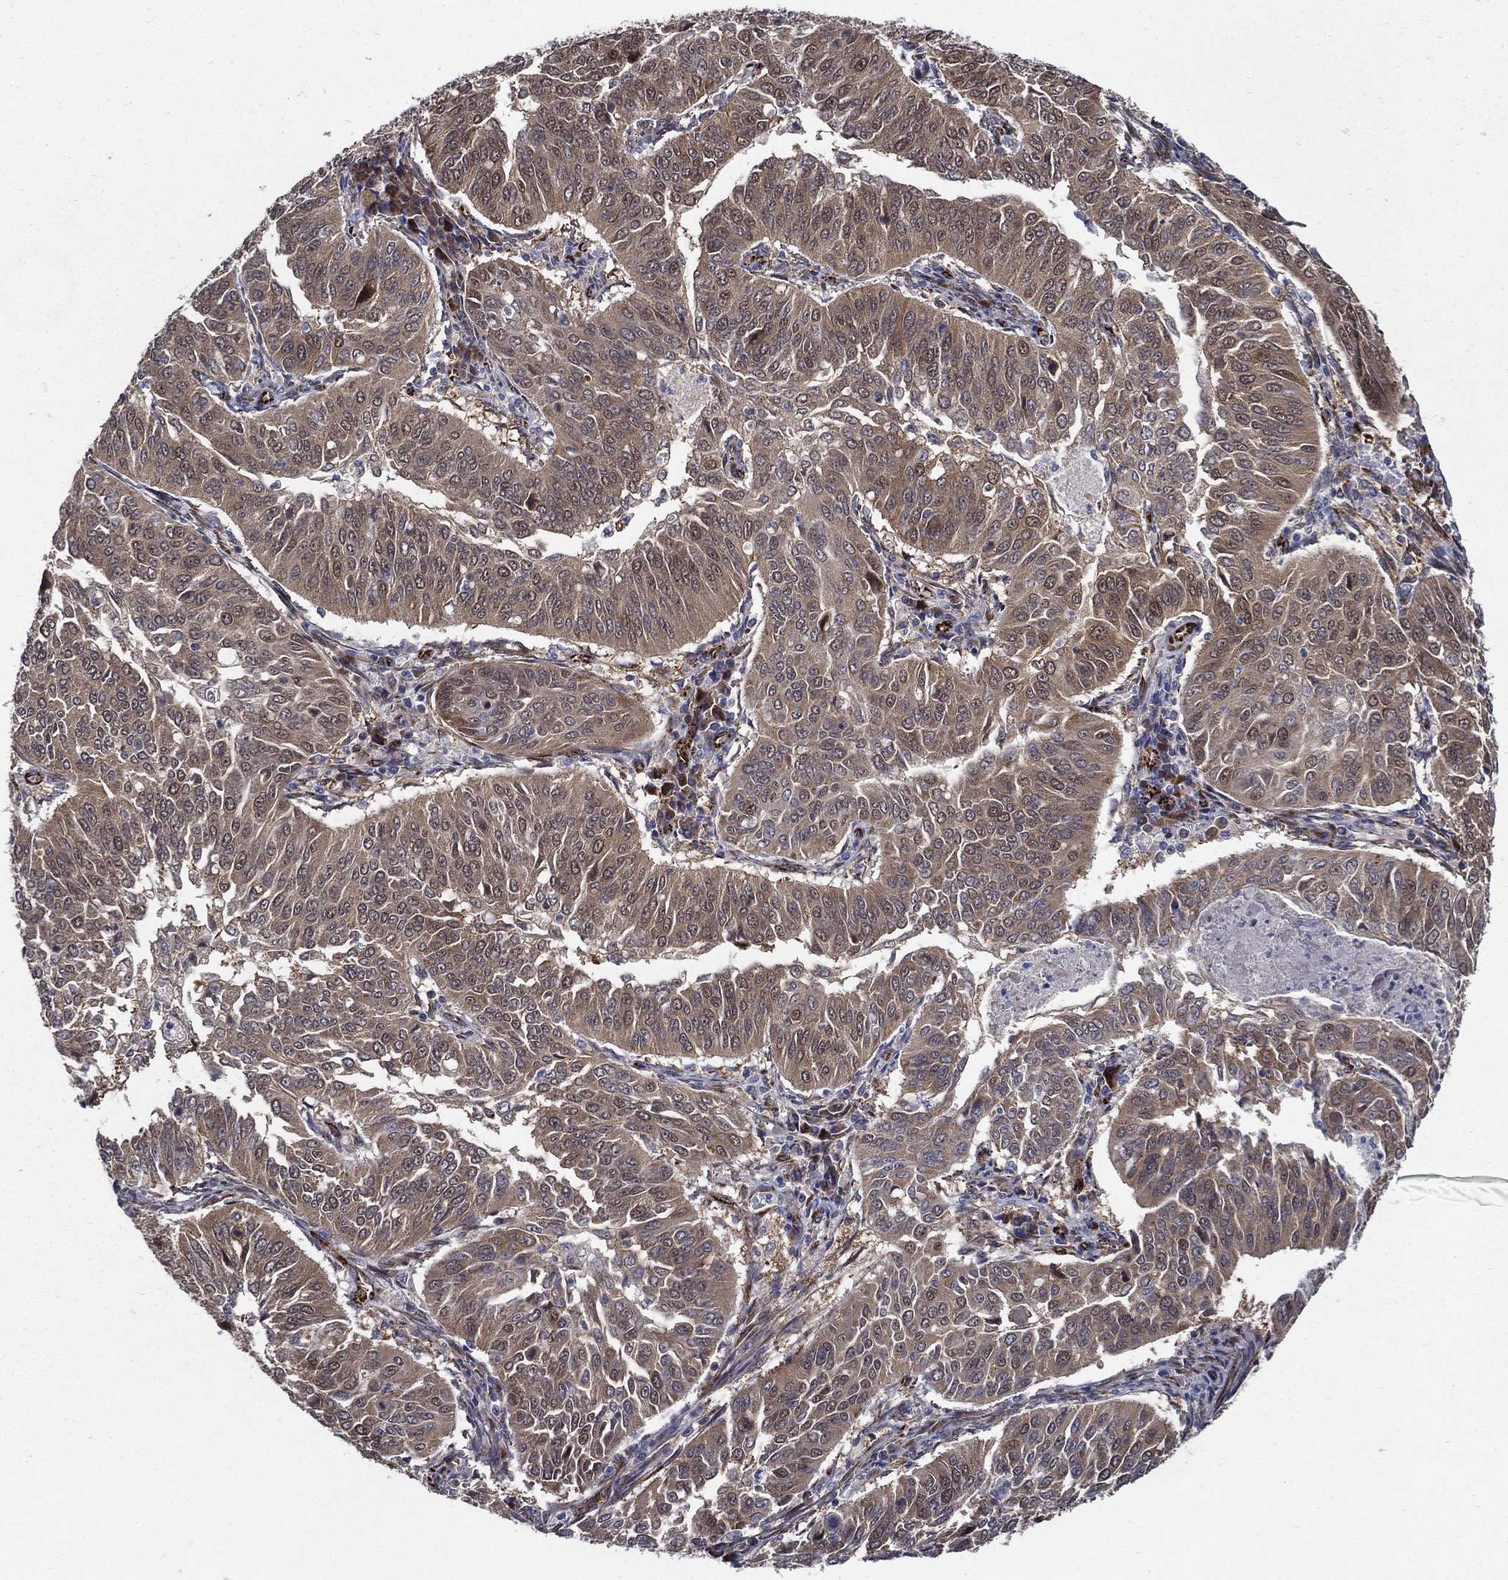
{"staining": {"intensity": "moderate", "quantity": "25%-75%", "location": "cytoplasmic/membranous,nuclear"}, "tissue": "cervical cancer", "cell_type": "Tumor cells", "image_type": "cancer", "snomed": [{"axis": "morphology", "description": "Normal tissue, NOS"}, {"axis": "morphology", "description": "Squamous cell carcinoma, NOS"}, {"axis": "topography", "description": "Cervix"}], "caption": "Tumor cells demonstrate moderate cytoplasmic/membranous and nuclear positivity in approximately 25%-75% of cells in squamous cell carcinoma (cervical). The staining was performed using DAB (3,3'-diaminobenzidine) to visualize the protein expression in brown, while the nuclei were stained in blue with hematoxylin (Magnification: 20x).", "gene": "ARHGAP11A", "patient": {"sex": "female", "age": 39}}